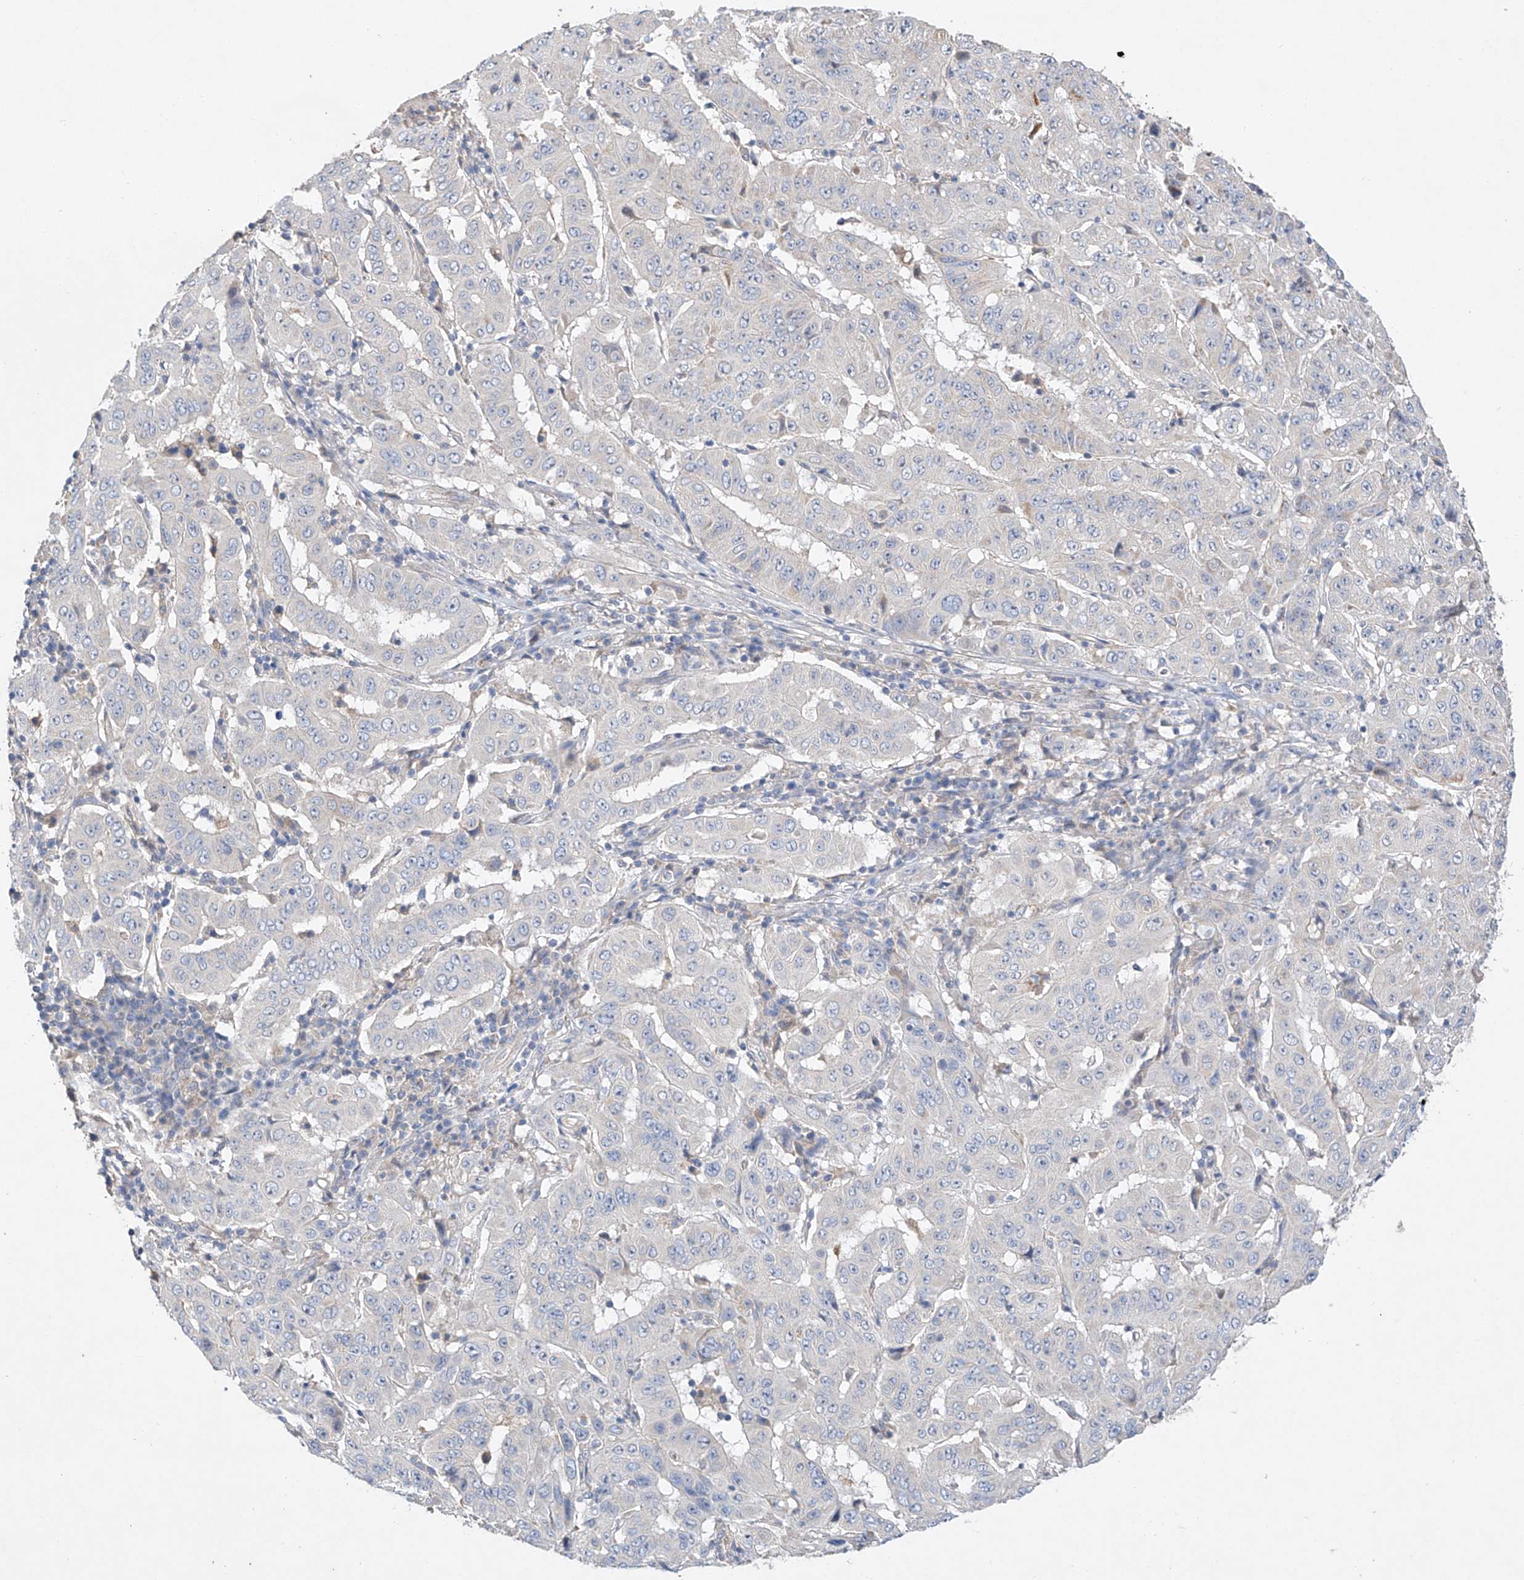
{"staining": {"intensity": "negative", "quantity": "none", "location": "none"}, "tissue": "pancreatic cancer", "cell_type": "Tumor cells", "image_type": "cancer", "snomed": [{"axis": "morphology", "description": "Adenocarcinoma, NOS"}, {"axis": "topography", "description": "Pancreas"}], "caption": "The micrograph exhibits no significant positivity in tumor cells of pancreatic cancer (adenocarcinoma).", "gene": "AMD1", "patient": {"sex": "male", "age": 63}}